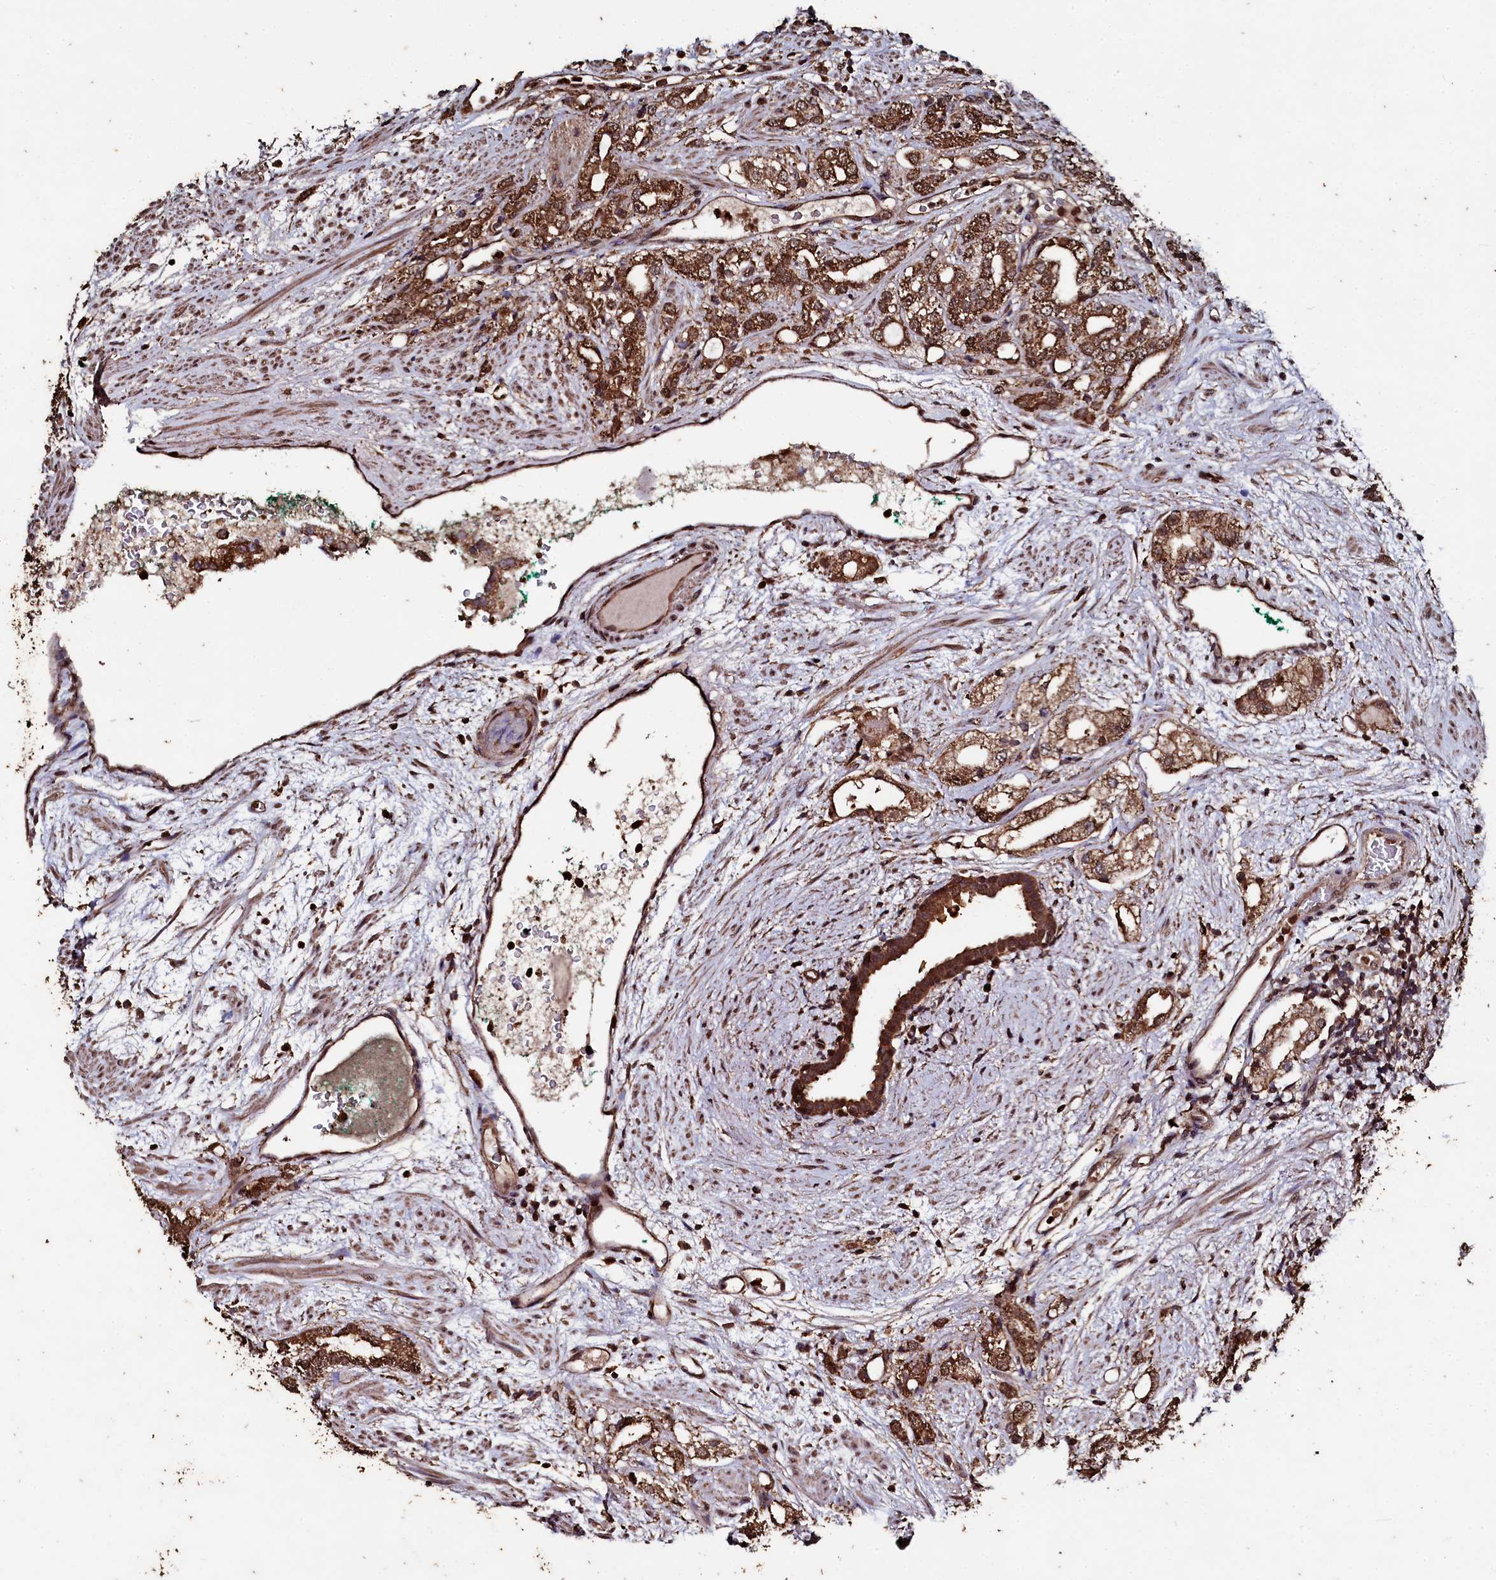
{"staining": {"intensity": "moderate", "quantity": ">75%", "location": "cytoplasmic/membranous,nuclear"}, "tissue": "prostate cancer", "cell_type": "Tumor cells", "image_type": "cancer", "snomed": [{"axis": "morphology", "description": "Adenocarcinoma, High grade"}, {"axis": "topography", "description": "Prostate"}], "caption": "Prostate cancer (high-grade adenocarcinoma) was stained to show a protein in brown. There is medium levels of moderate cytoplasmic/membranous and nuclear staining in approximately >75% of tumor cells.", "gene": "FAAP24", "patient": {"sex": "male", "age": 64}}